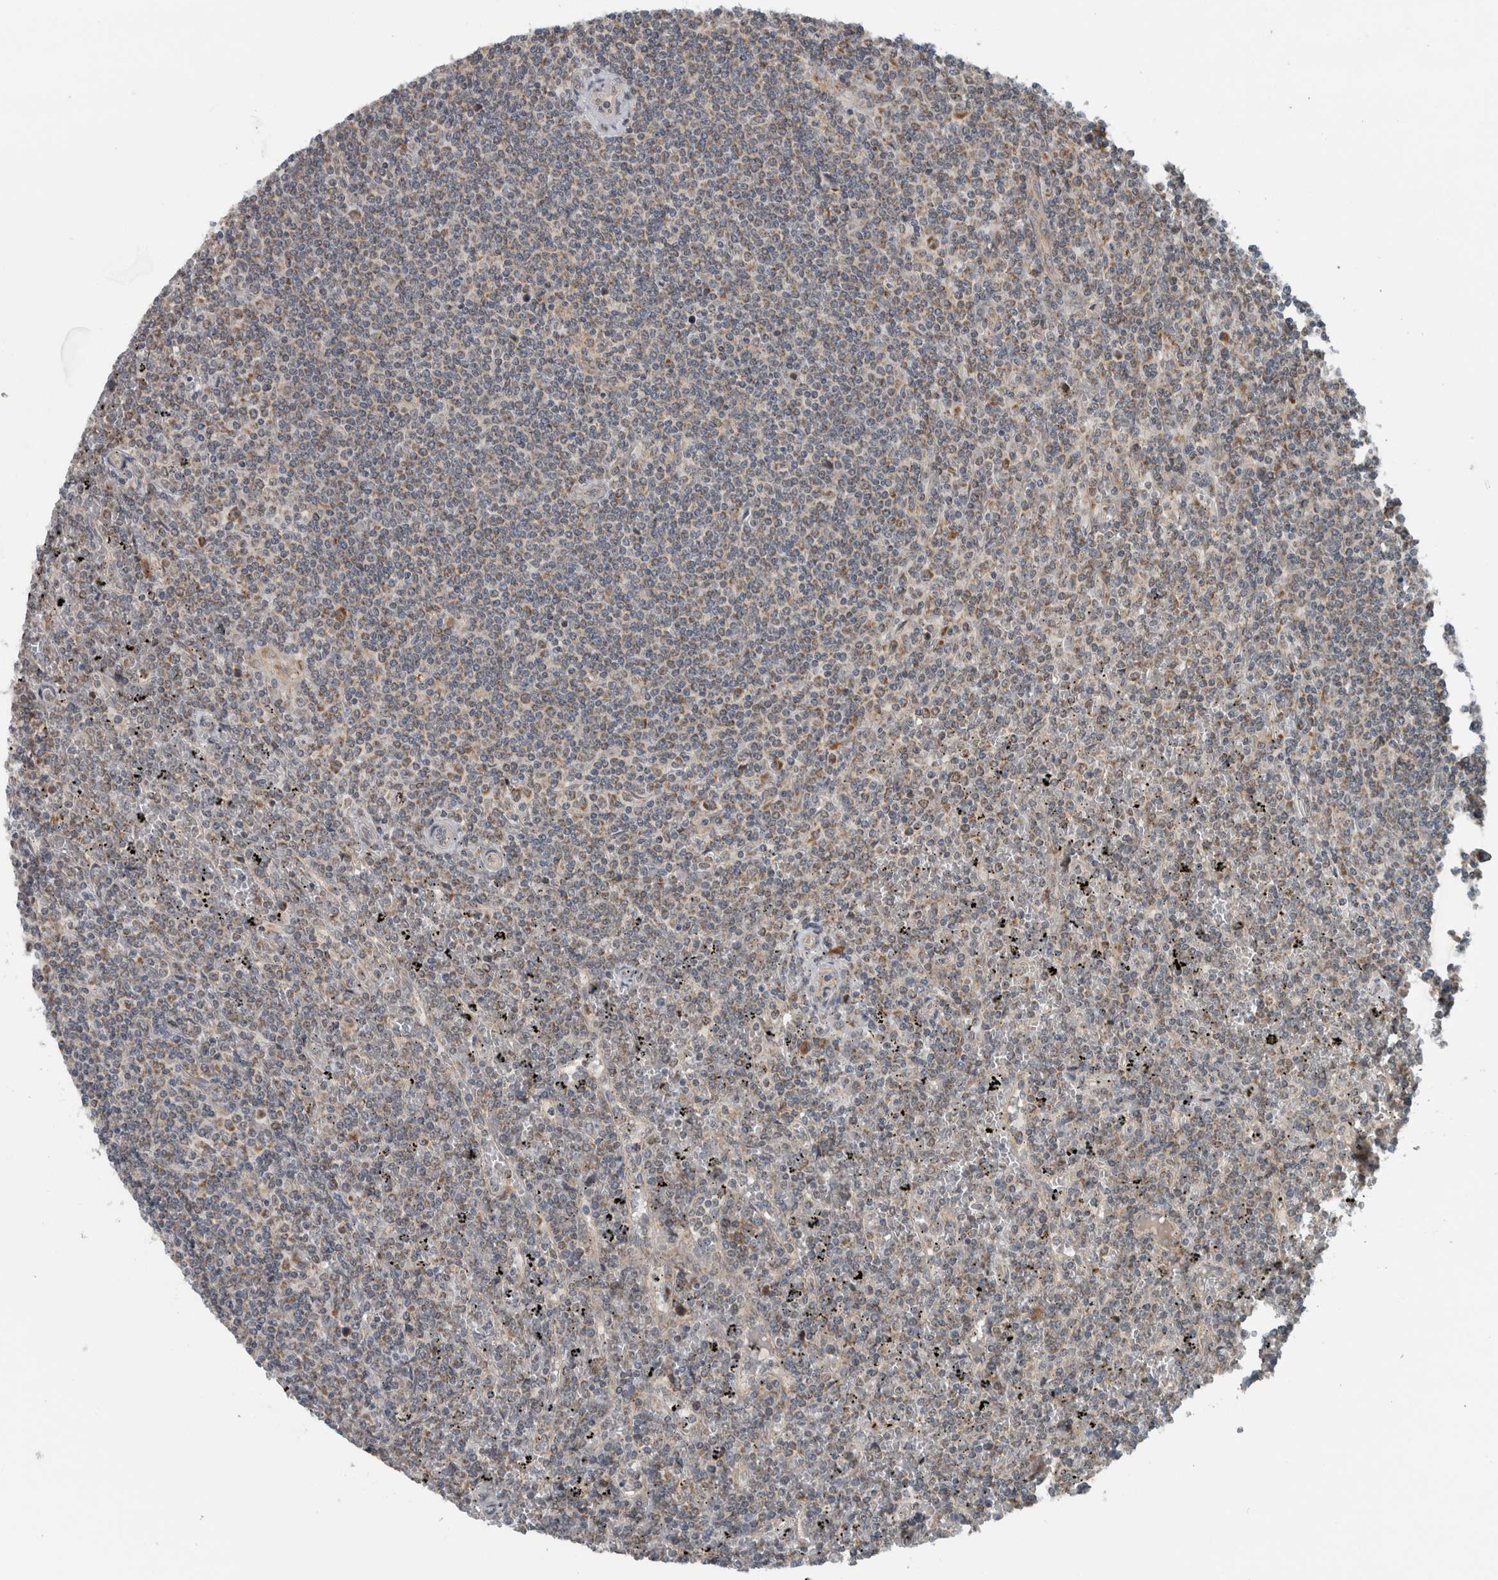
{"staining": {"intensity": "weak", "quantity": "<25%", "location": "cytoplasmic/membranous"}, "tissue": "lymphoma", "cell_type": "Tumor cells", "image_type": "cancer", "snomed": [{"axis": "morphology", "description": "Malignant lymphoma, non-Hodgkin's type, Low grade"}, {"axis": "topography", "description": "Spleen"}], "caption": "Lymphoma was stained to show a protein in brown. There is no significant expression in tumor cells.", "gene": "GBA2", "patient": {"sex": "female", "age": 19}}